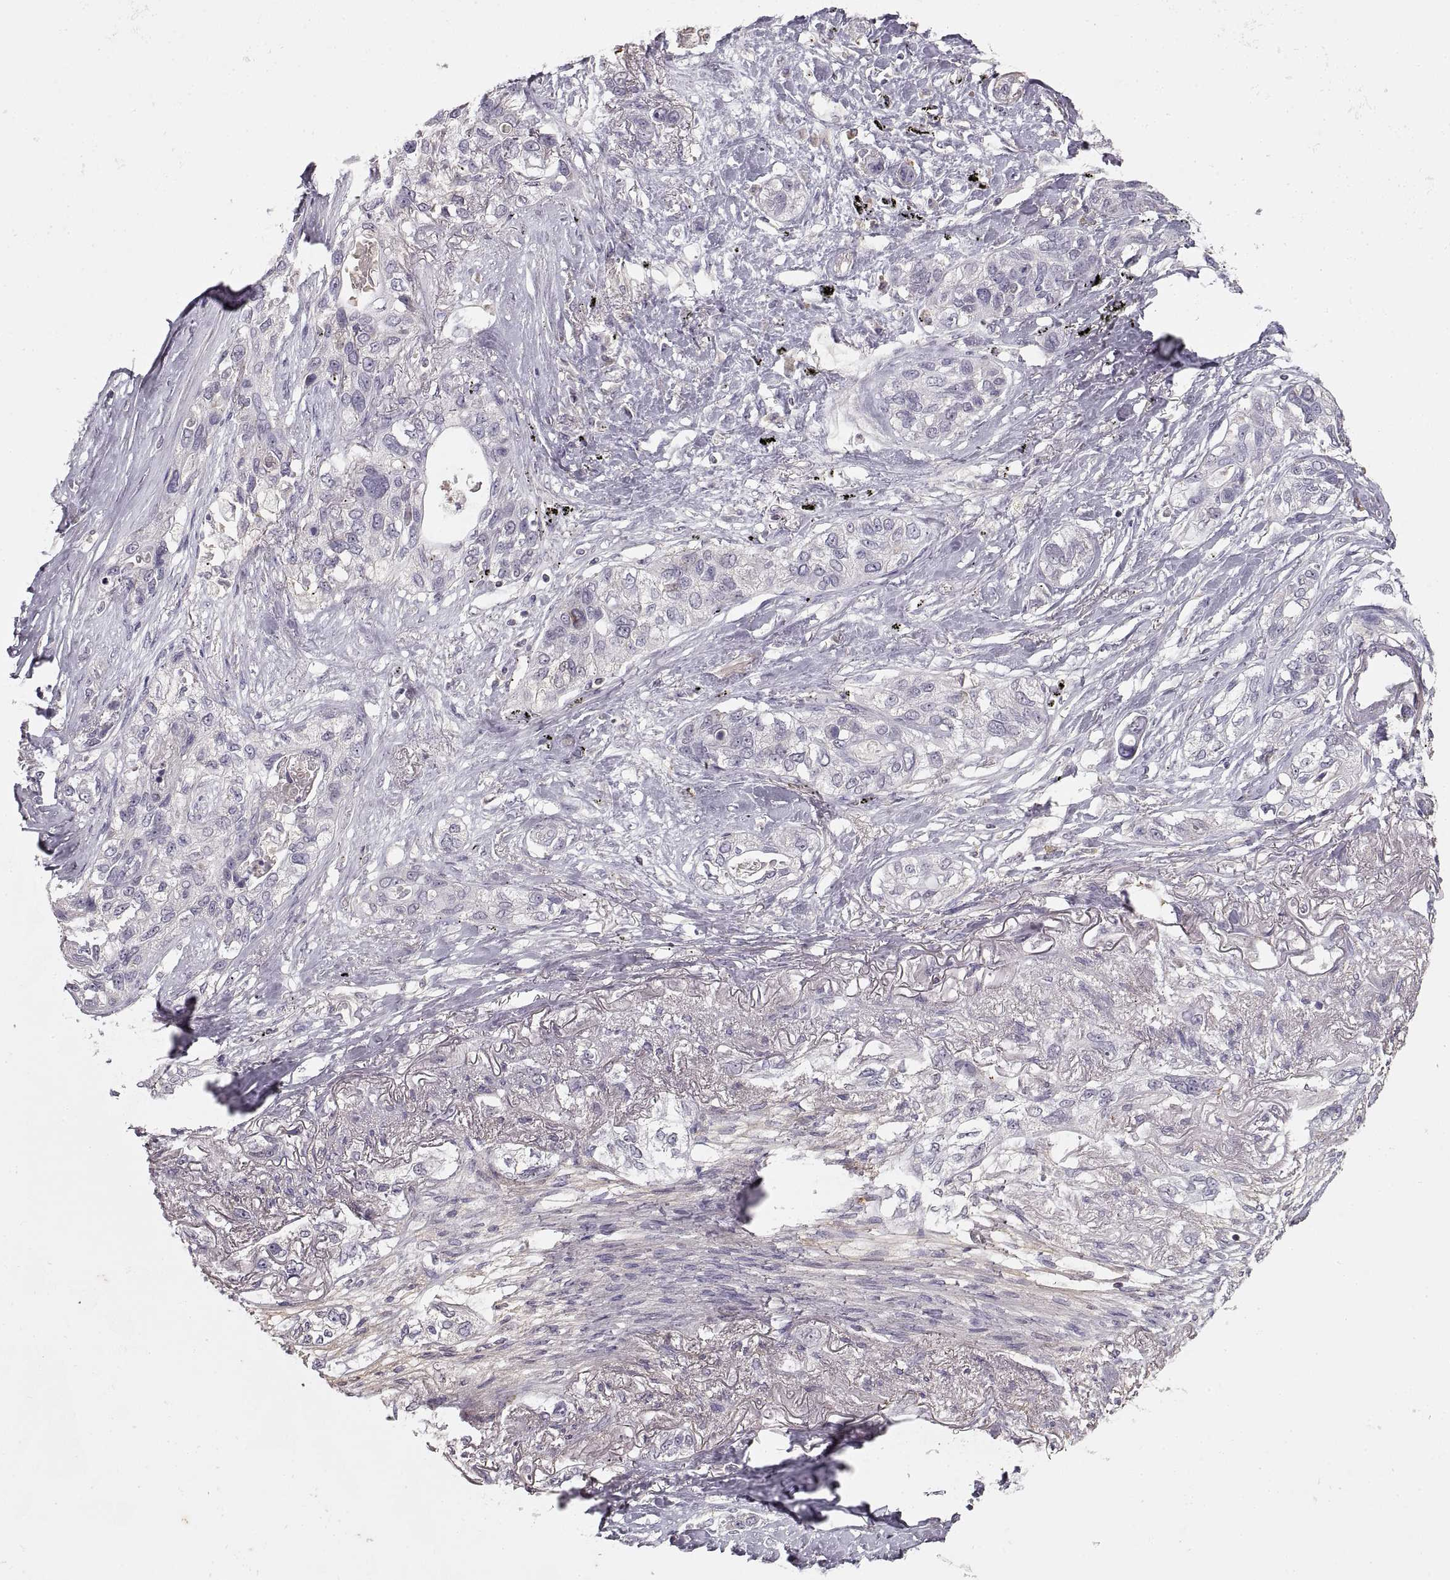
{"staining": {"intensity": "negative", "quantity": "none", "location": "none"}, "tissue": "lung cancer", "cell_type": "Tumor cells", "image_type": "cancer", "snomed": [{"axis": "morphology", "description": "Squamous cell carcinoma, NOS"}, {"axis": "topography", "description": "Lung"}], "caption": "An image of lung cancer stained for a protein displays no brown staining in tumor cells.", "gene": "ADAM11", "patient": {"sex": "female", "age": 70}}